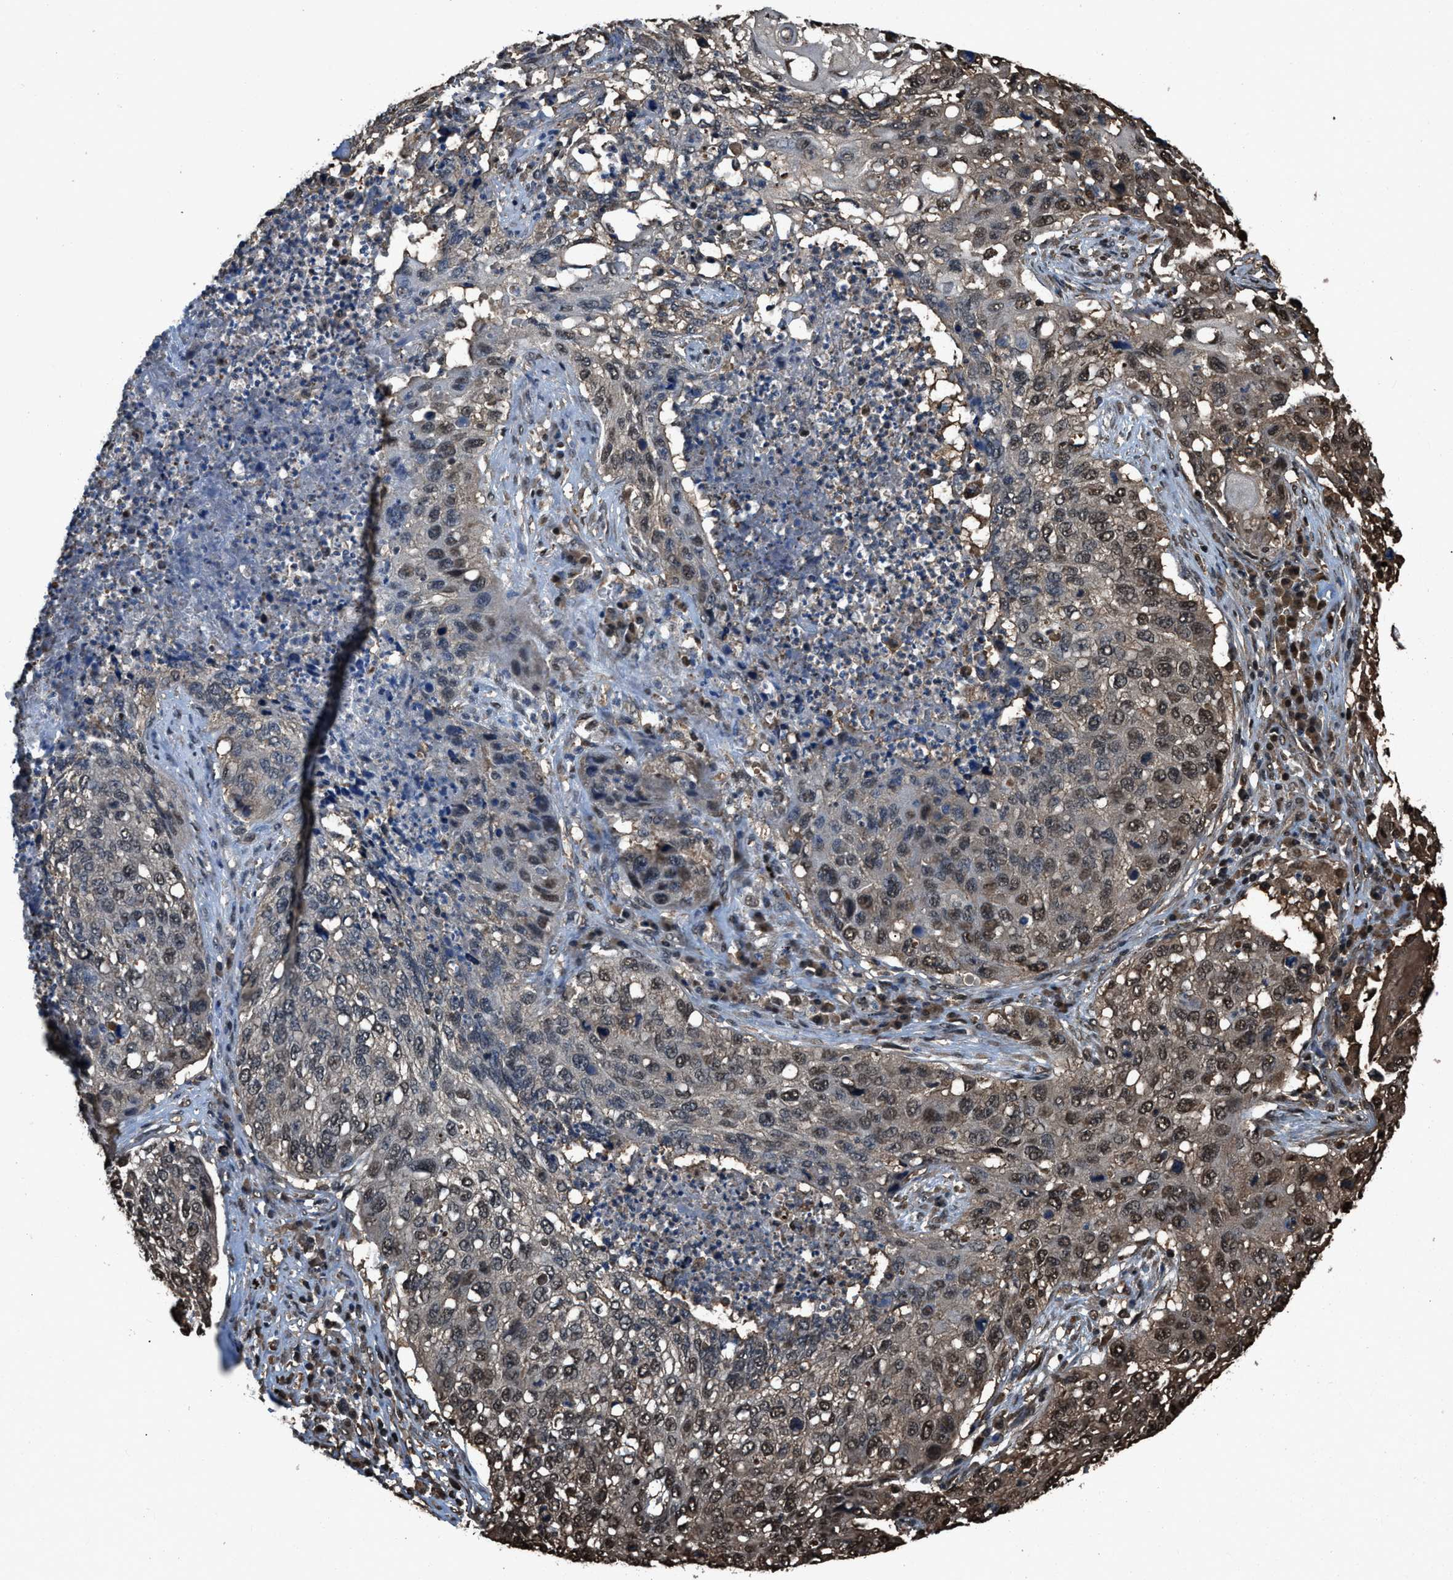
{"staining": {"intensity": "moderate", "quantity": ">75%", "location": "nuclear"}, "tissue": "lung cancer", "cell_type": "Tumor cells", "image_type": "cancer", "snomed": [{"axis": "morphology", "description": "Squamous cell carcinoma, NOS"}, {"axis": "topography", "description": "Lung"}], "caption": "This histopathology image reveals lung cancer stained with IHC to label a protein in brown. The nuclear of tumor cells show moderate positivity for the protein. Nuclei are counter-stained blue.", "gene": "FNTA", "patient": {"sex": "female", "age": 63}}